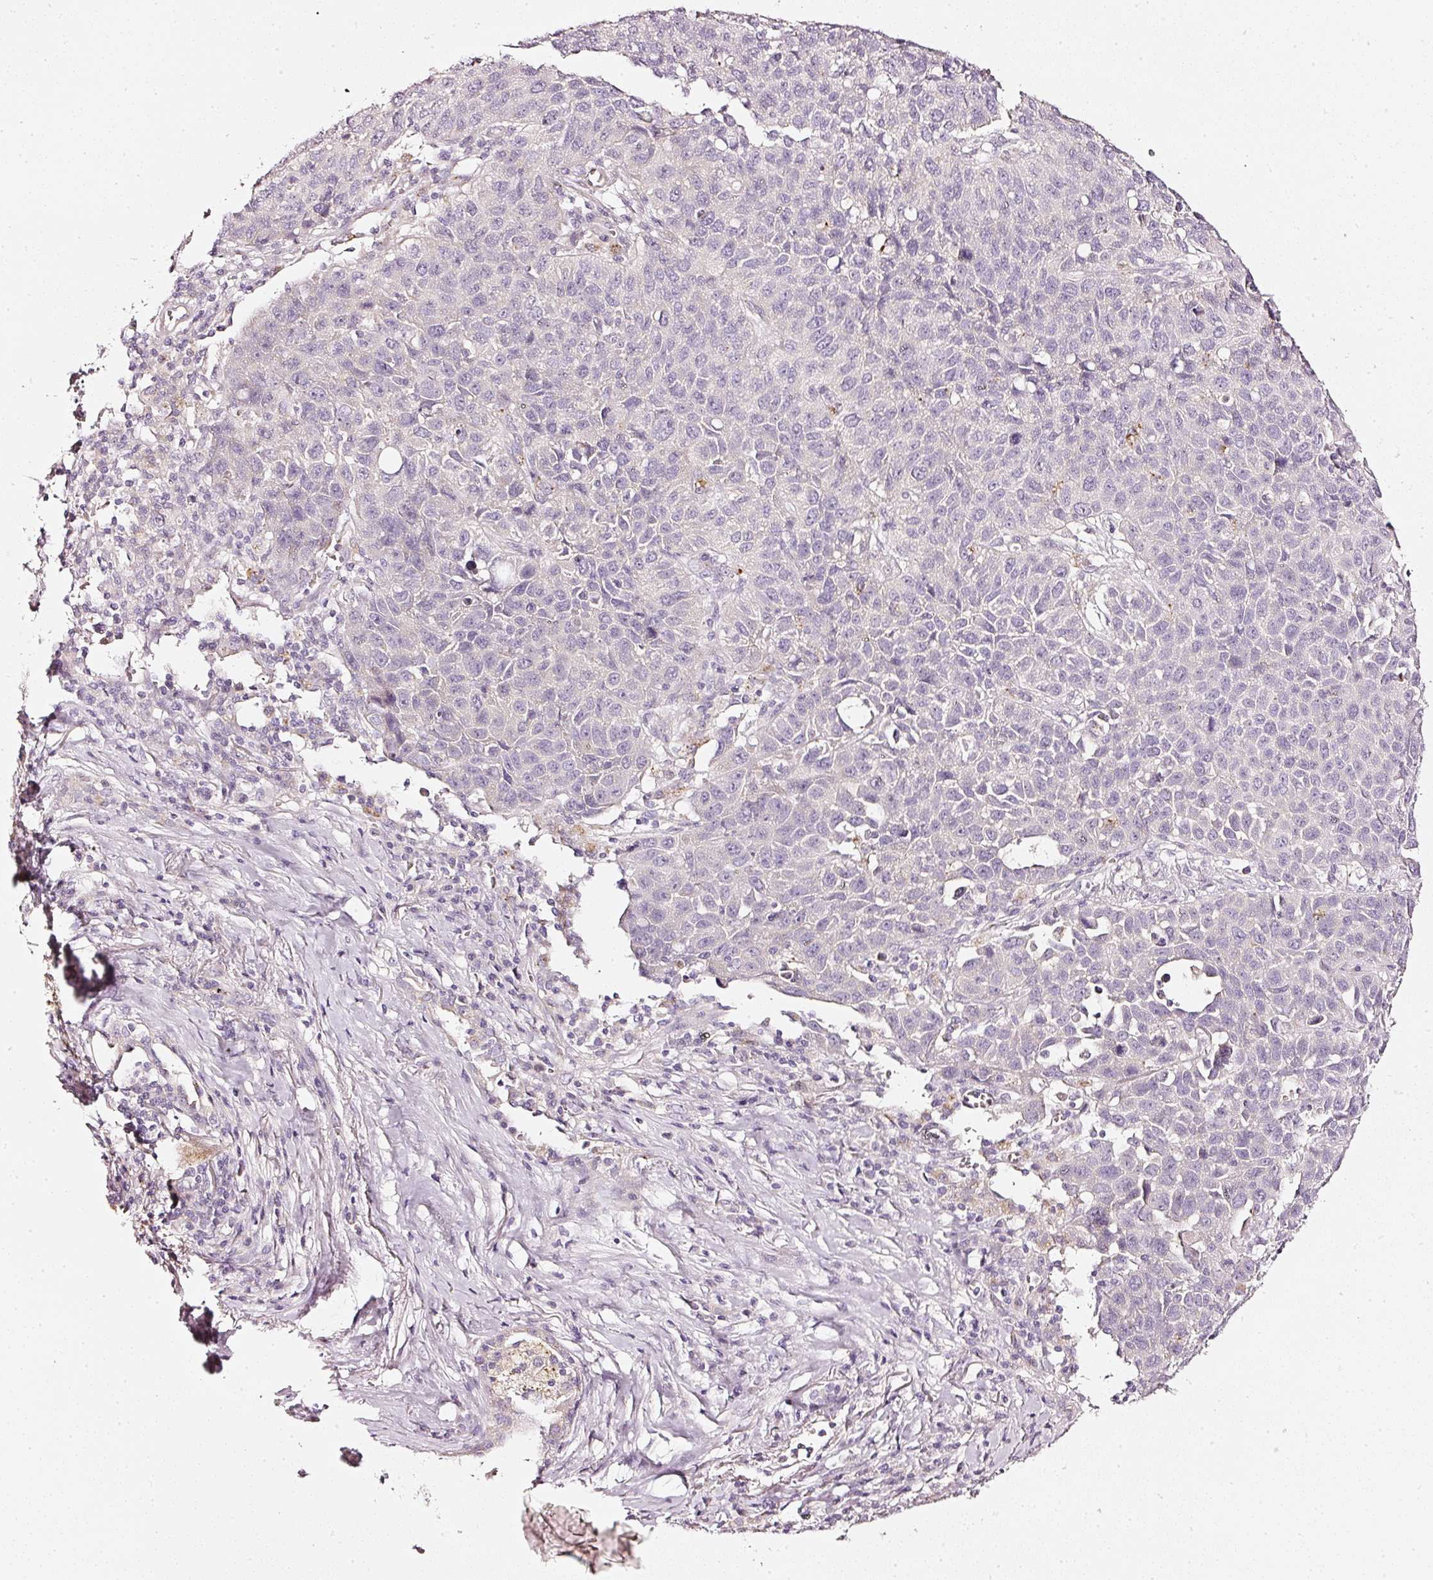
{"staining": {"intensity": "weak", "quantity": "<25%", "location": "cytoplasmic/membranous"}, "tissue": "lung cancer", "cell_type": "Tumor cells", "image_type": "cancer", "snomed": [{"axis": "morphology", "description": "Squamous cell carcinoma, NOS"}, {"axis": "topography", "description": "Lung"}], "caption": "An immunohistochemistry (IHC) photomicrograph of lung cancer is shown. There is no staining in tumor cells of lung cancer.", "gene": "CNP", "patient": {"sex": "male", "age": 76}}